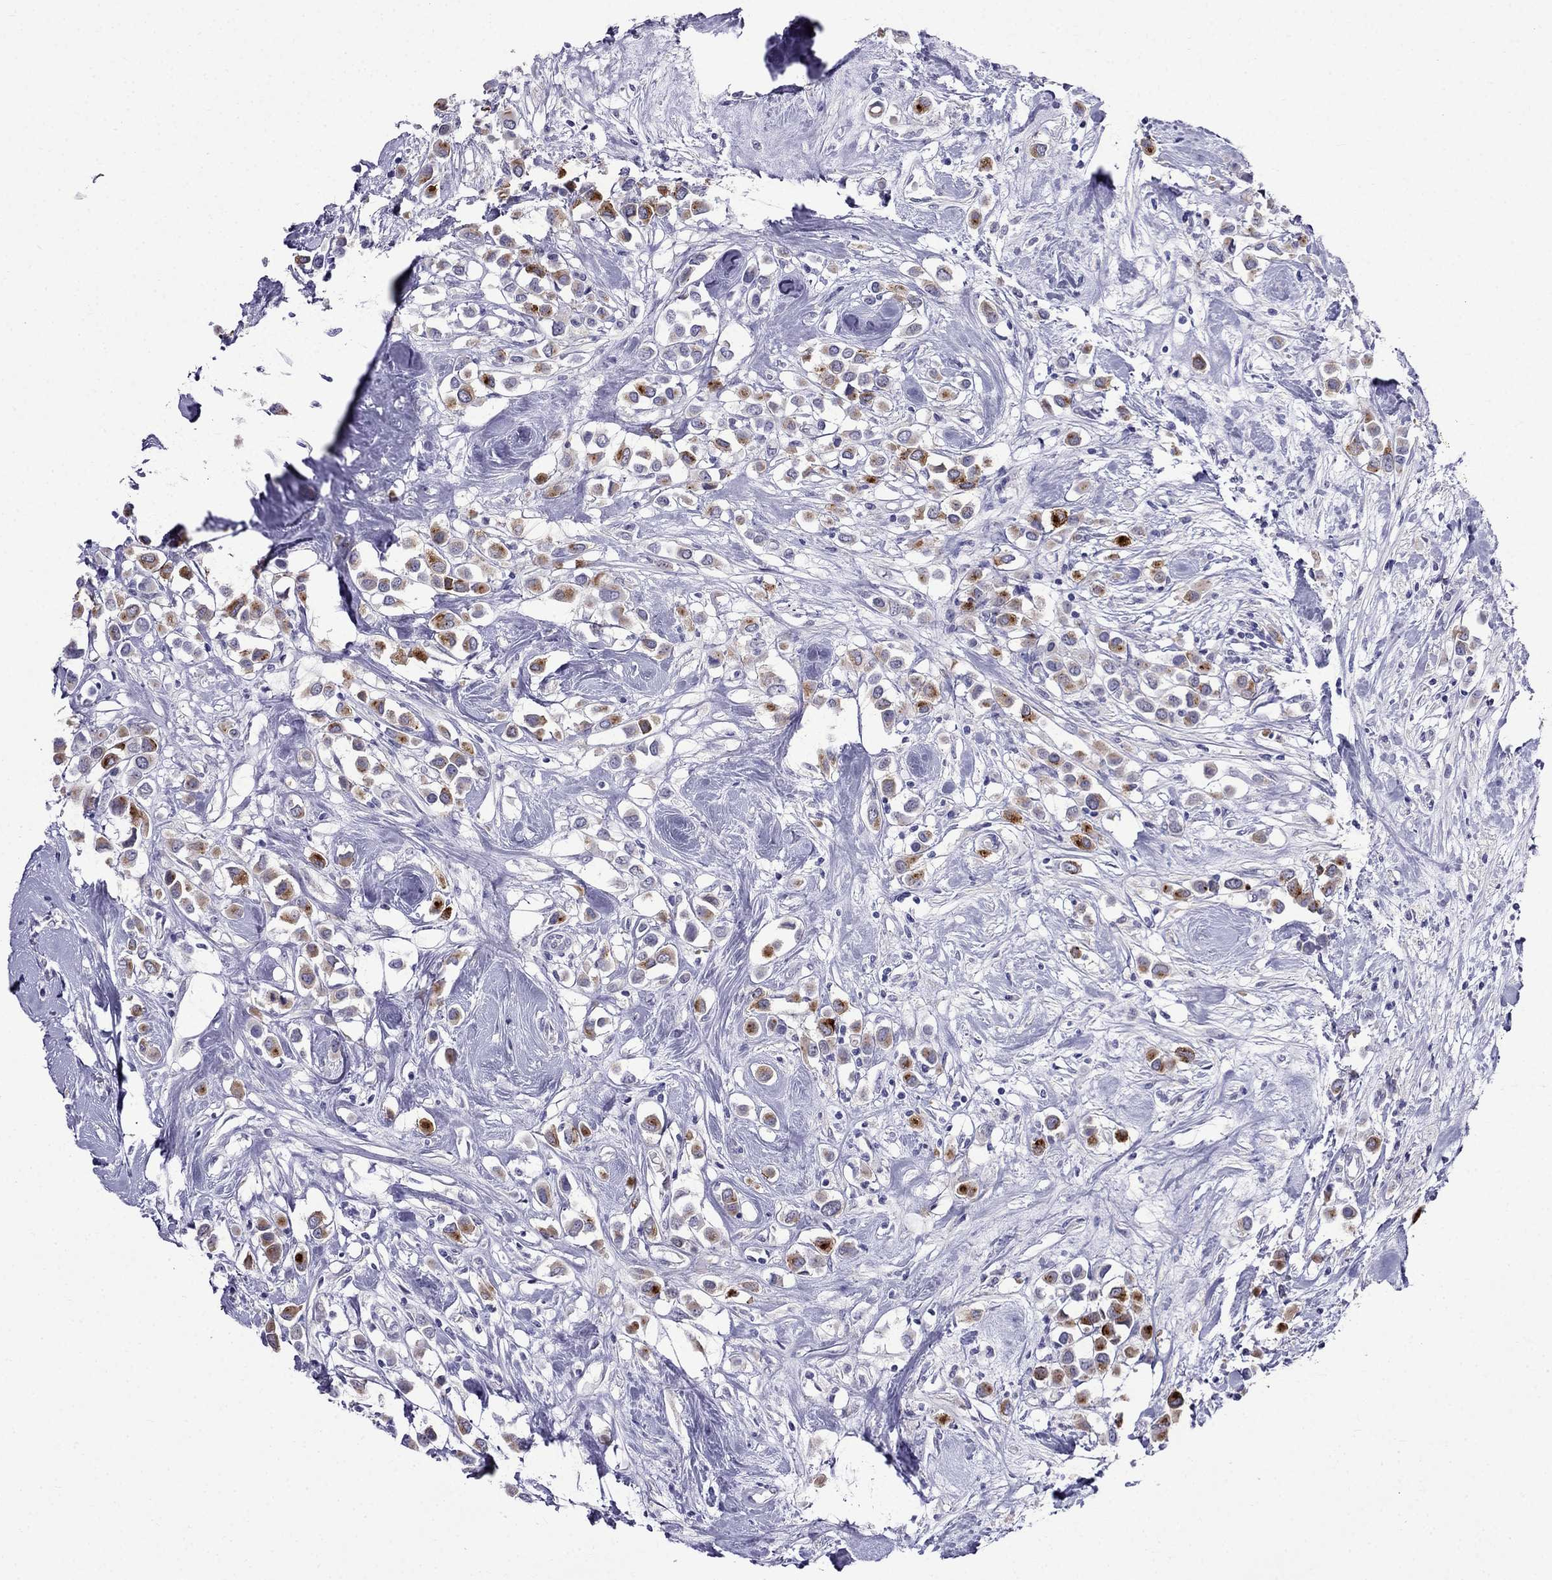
{"staining": {"intensity": "strong", "quantity": "25%-75%", "location": "cytoplasmic/membranous"}, "tissue": "breast cancer", "cell_type": "Tumor cells", "image_type": "cancer", "snomed": [{"axis": "morphology", "description": "Duct carcinoma"}, {"axis": "topography", "description": "Breast"}], "caption": "Approximately 25%-75% of tumor cells in human breast cancer (infiltrating ductal carcinoma) demonstrate strong cytoplasmic/membranous protein staining as visualized by brown immunohistochemical staining.", "gene": "MGP", "patient": {"sex": "female", "age": 61}}